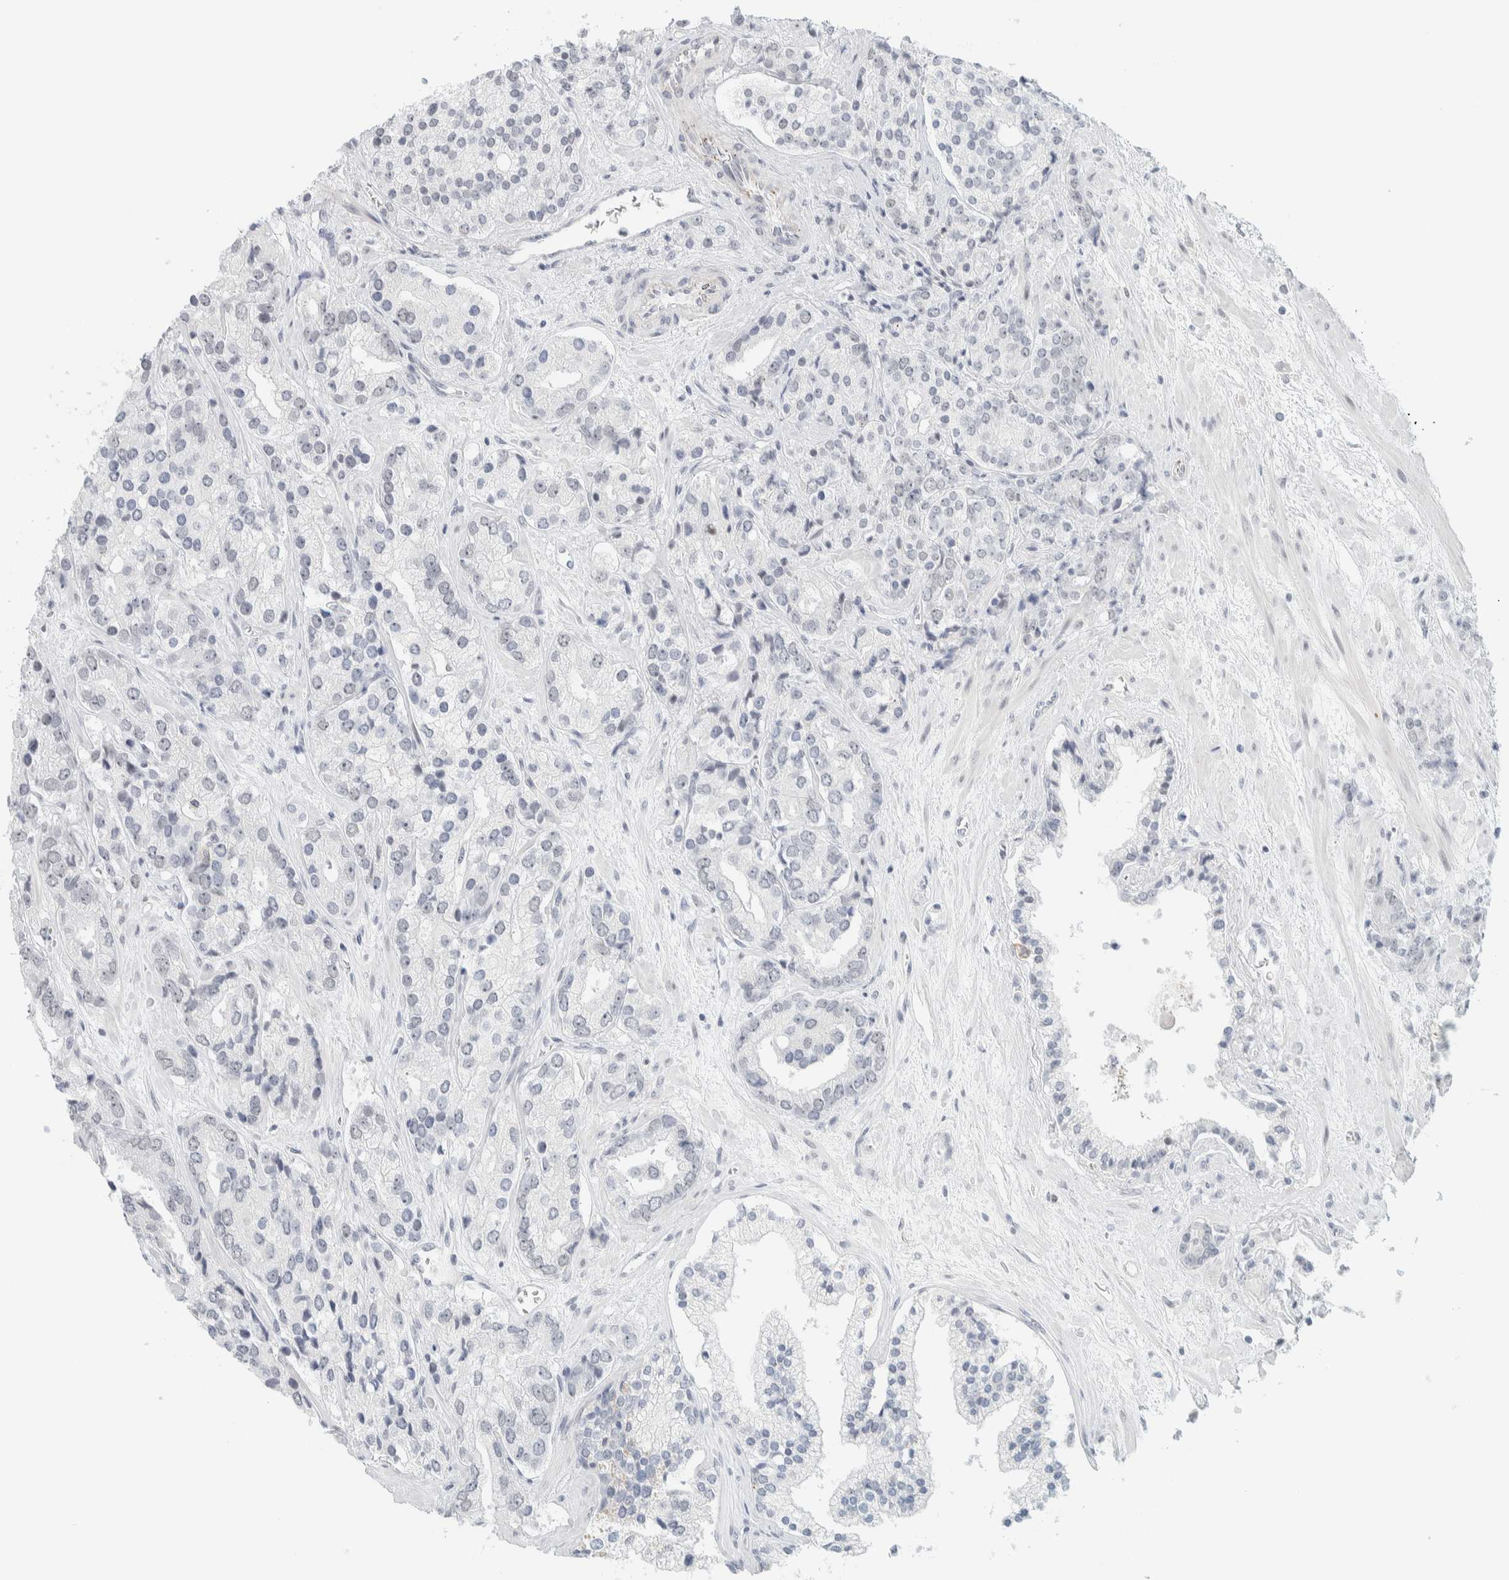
{"staining": {"intensity": "negative", "quantity": "none", "location": "none"}, "tissue": "prostate cancer", "cell_type": "Tumor cells", "image_type": "cancer", "snomed": [{"axis": "morphology", "description": "Adenocarcinoma, High grade"}, {"axis": "topography", "description": "Prostate"}], "caption": "Immunohistochemical staining of adenocarcinoma (high-grade) (prostate) shows no significant positivity in tumor cells.", "gene": "CDH17", "patient": {"sex": "male", "age": 71}}